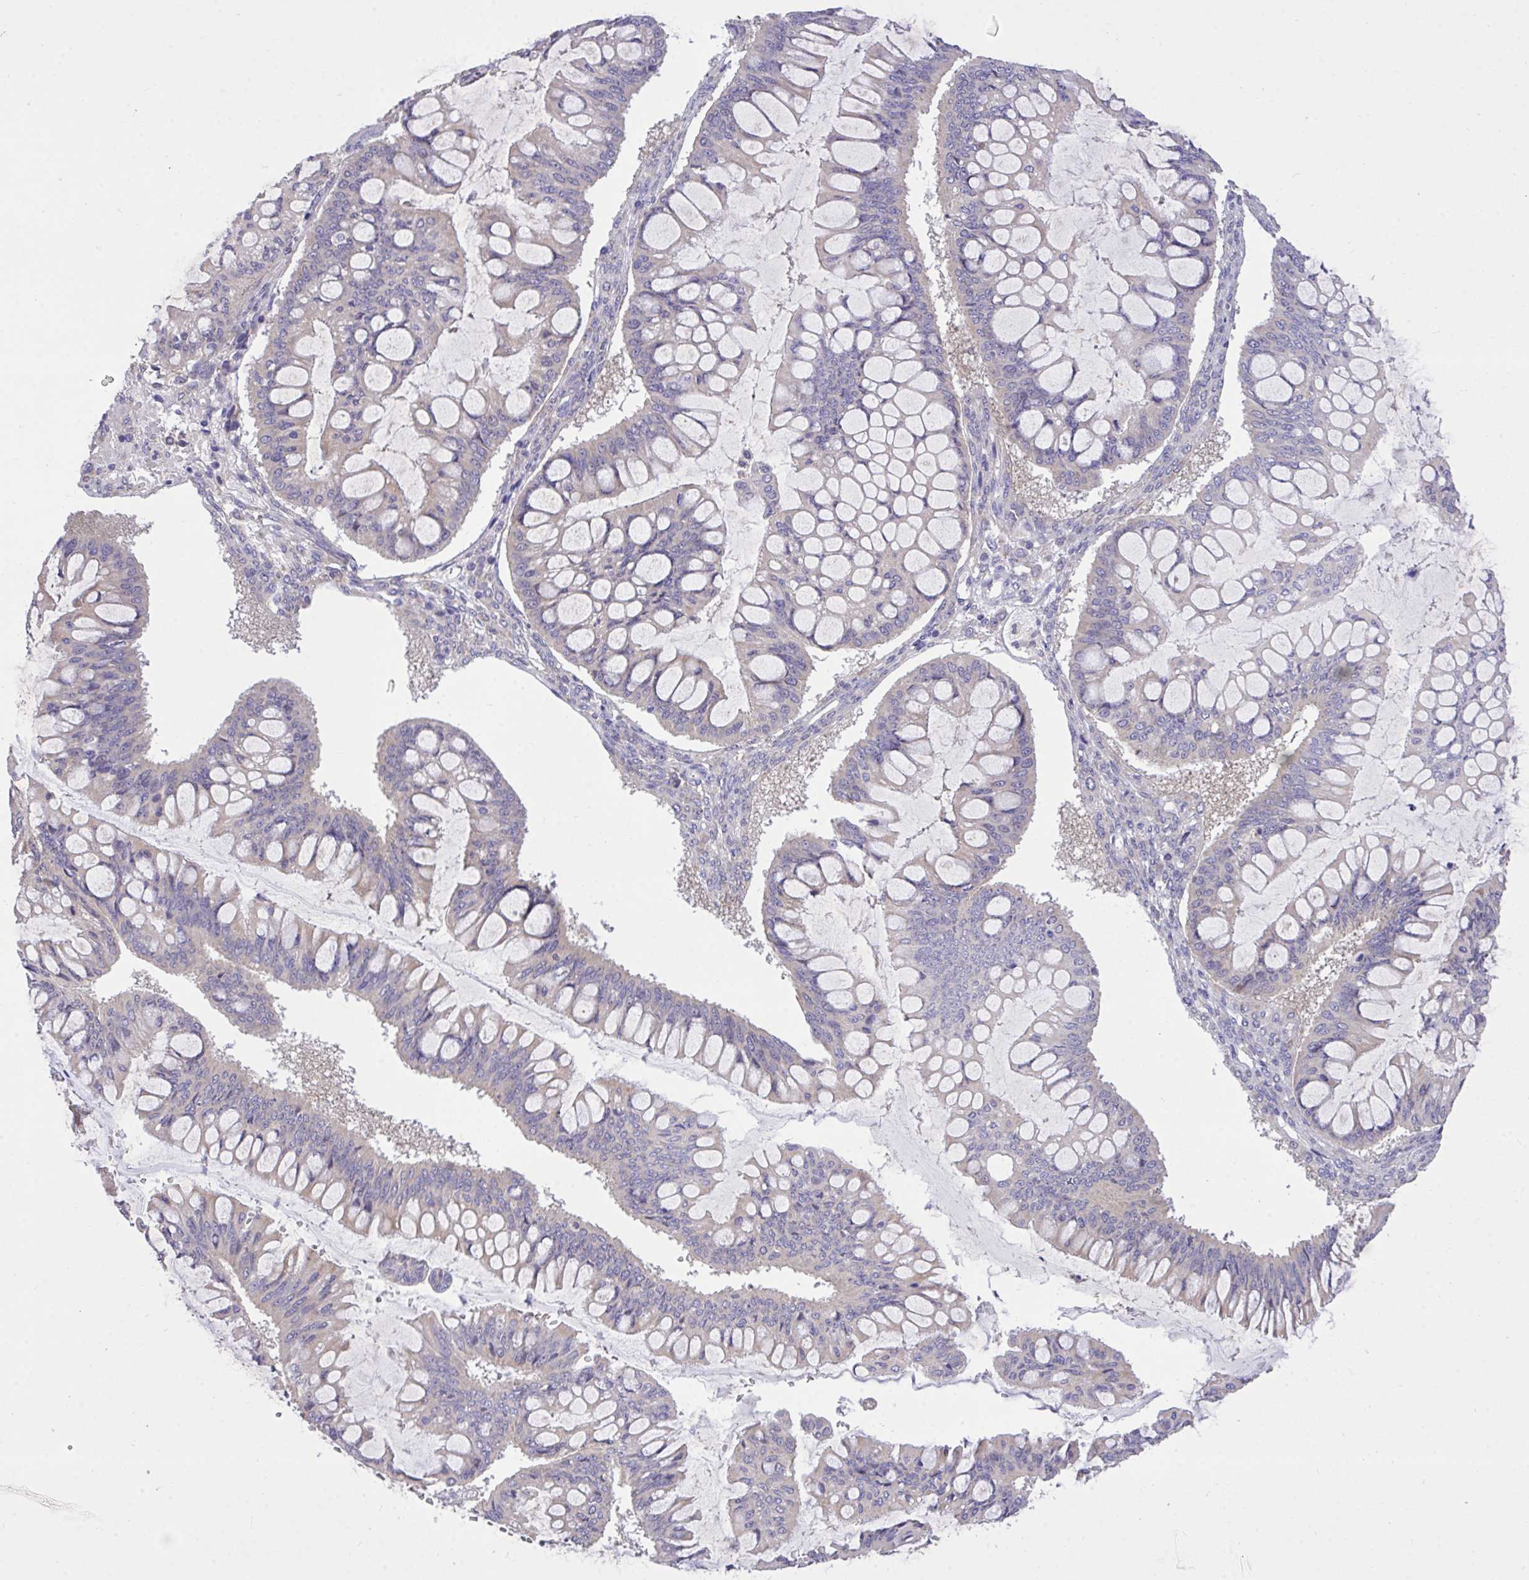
{"staining": {"intensity": "negative", "quantity": "none", "location": "none"}, "tissue": "ovarian cancer", "cell_type": "Tumor cells", "image_type": "cancer", "snomed": [{"axis": "morphology", "description": "Cystadenocarcinoma, mucinous, NOS"}, {"axis": "topography", "description": "Ovary"}], "caption": "This is an IHC image of human ovarian cancer (mucinous cystadenocarcinoma). There is no positivity in tumor cells.", "gene": "MPC2", "patient": {"sex": "female", "age": 73}}